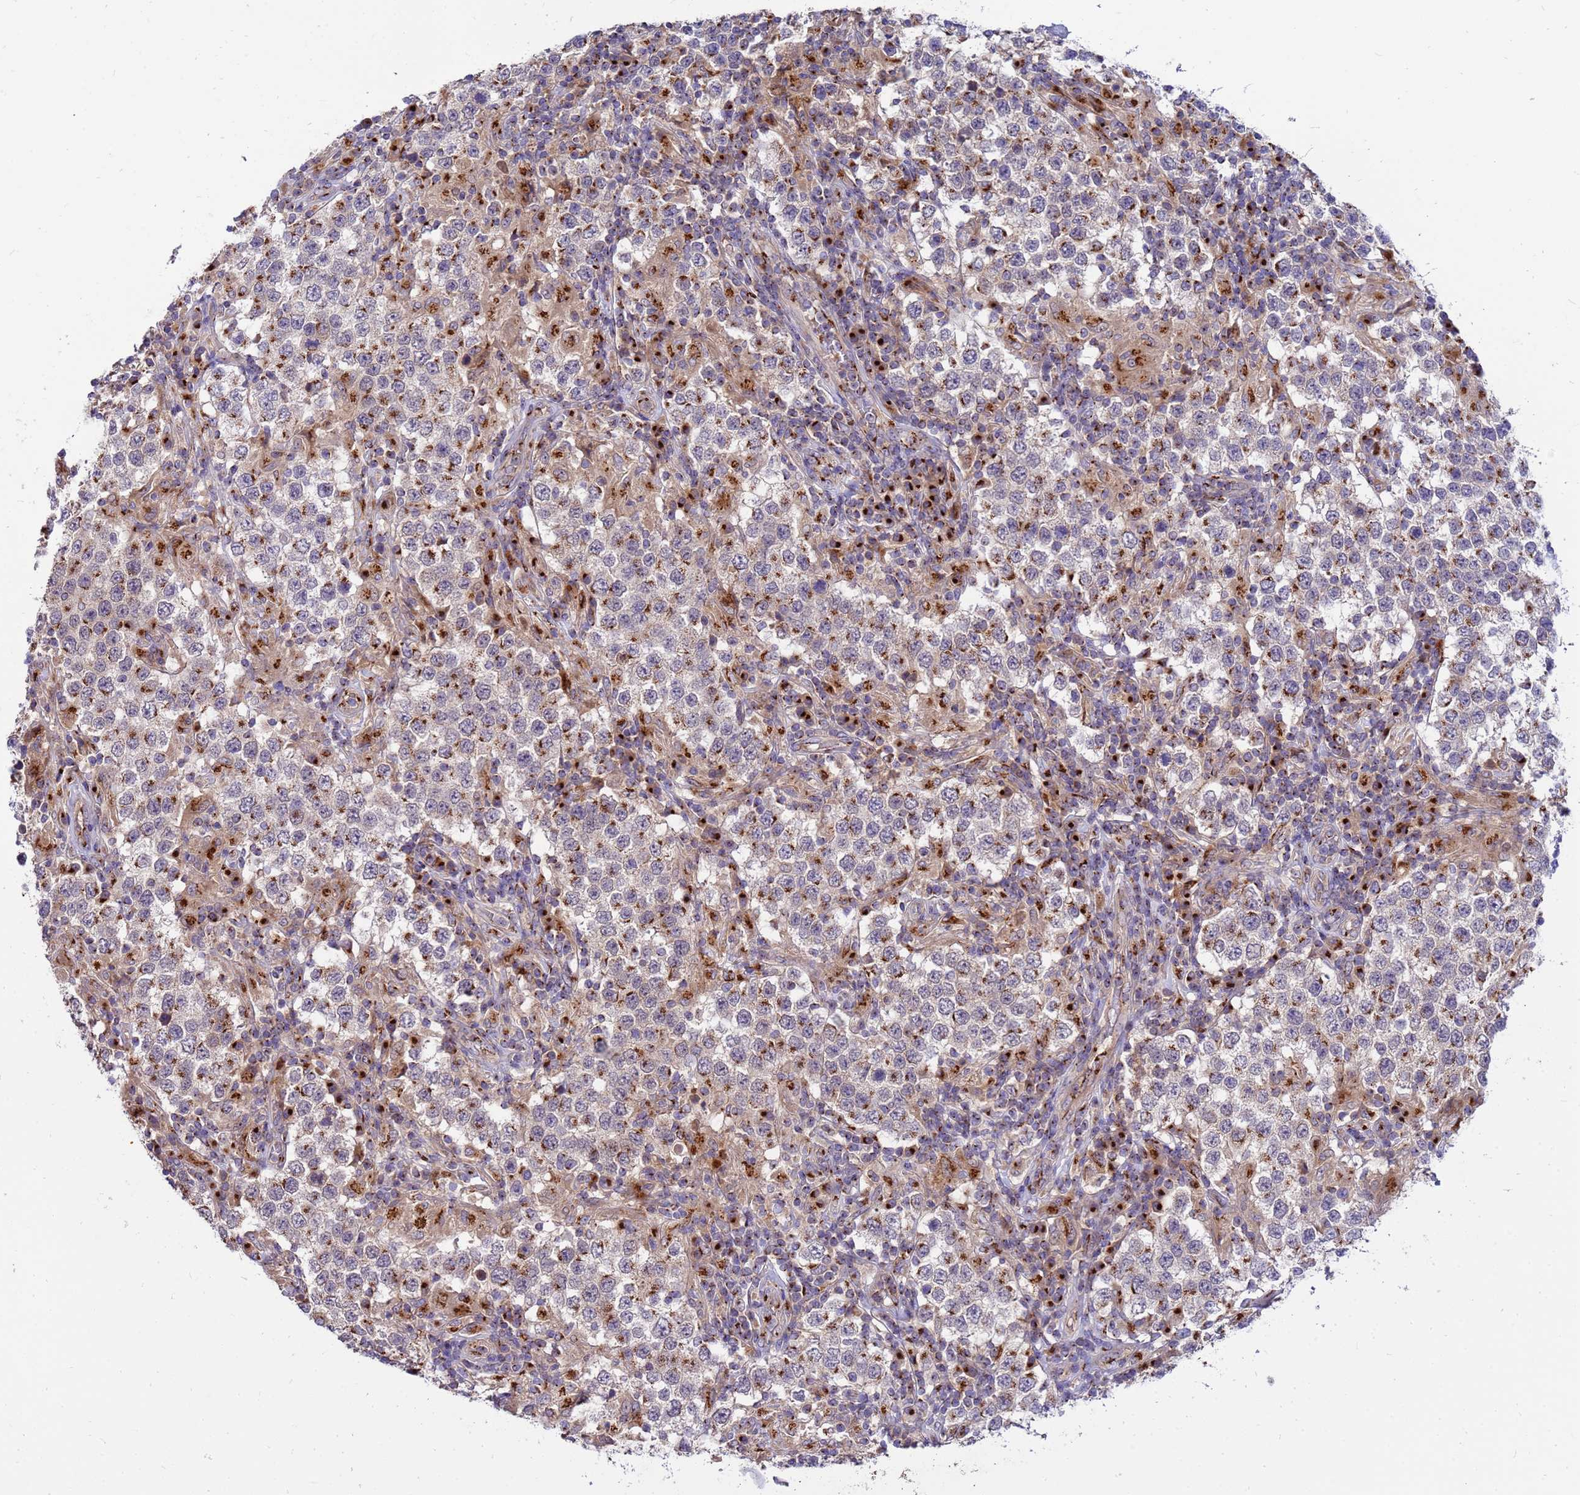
{"staining": {"intensity": "moderate", "quantity": ">75%", "location": "cytoplasmic/membranous"}, "tissue": "testis cancer", "cell_type": "Tumor cells", "image_type": "cancer", "snomed": [{"axis": "morphology", "description": "Seminoma, NOS"}, {"axis": "morphology", "description": "Carcinoma, Embryonal, NOS"}, {"axis": "topography", "description": "Testis"}], "caption": "Testis cancer stained for a protein (brown) displays moderate cytoplasmic/membranous positive positivity in about >75% of tumor cells.", "gene": "HPS3", "patient": {"sex": "male", "age": 41}}